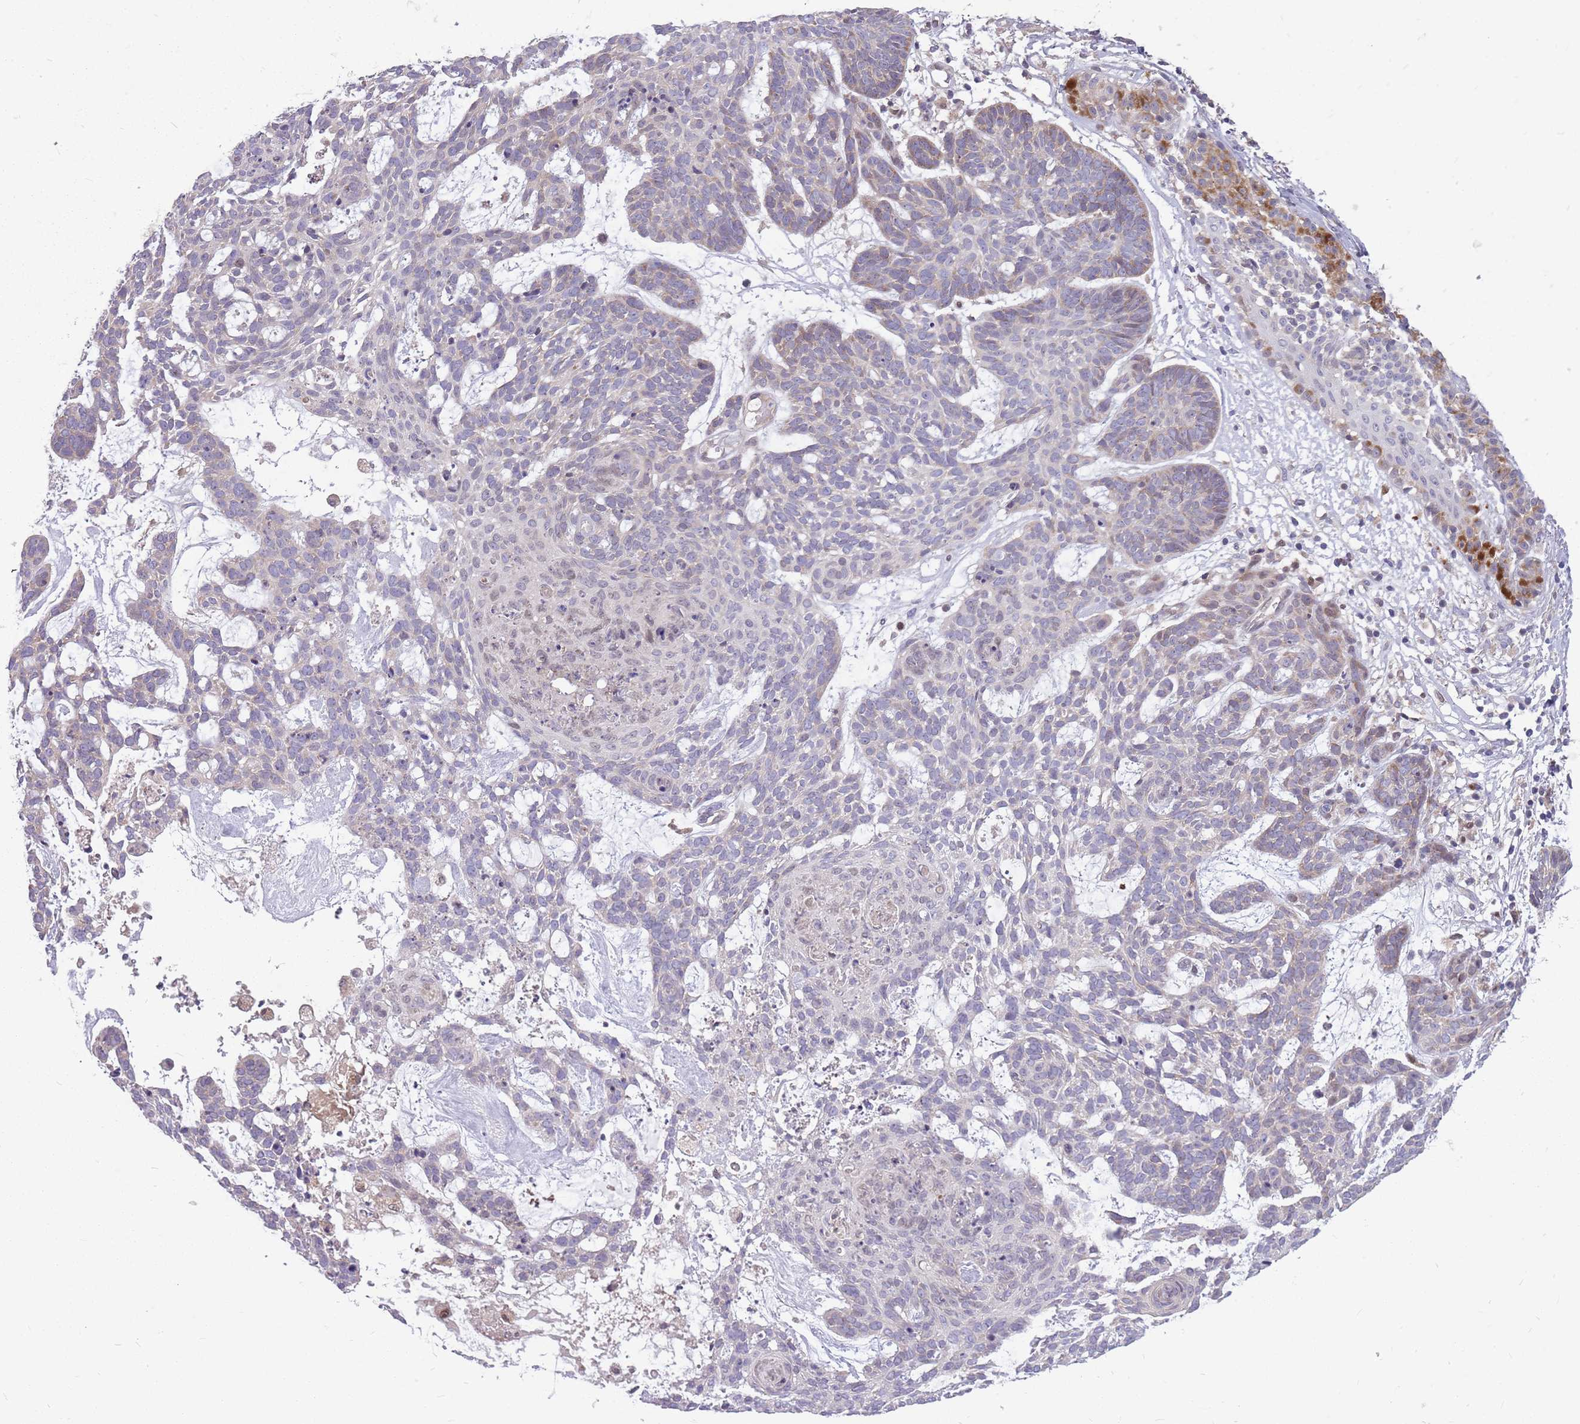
{"staining": {"intensity": "weak", "quantity": "<25%", "location": "nuclear"}, "tissue": "skin cancer", "cell_type": "Tumor cells", "image_type": "cancer", "snomed": [{"axis": "morphology", "description": "Basal cell carcinoma"}, {"axis": "topography", "description": "Skin"}], "caption": "This is an IHC image of human basal cell carcinoma (skin). There is no staining in tumor cells.", "gene": "PPP1R27", "patient": {"sex": "female", "age": 89}}